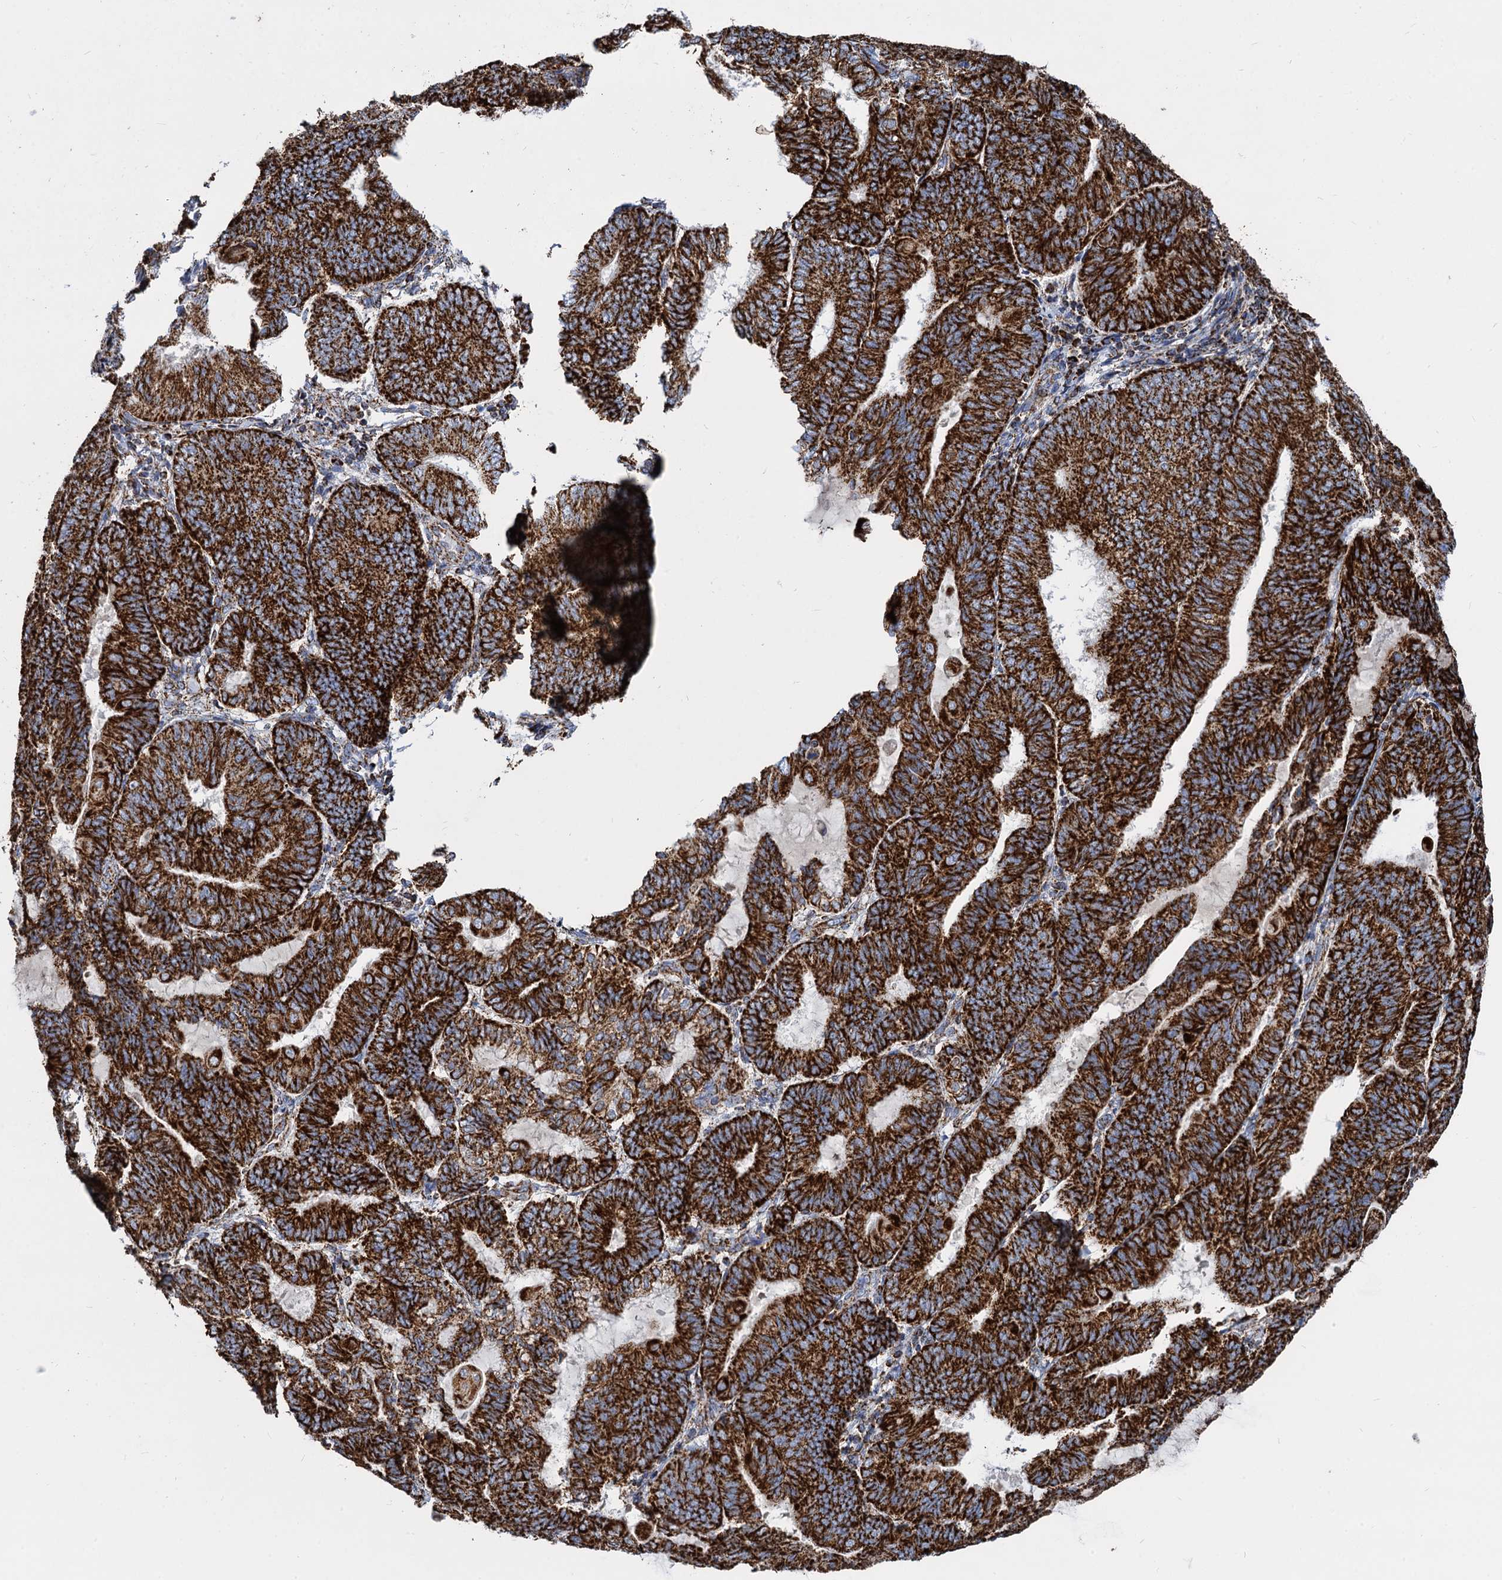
{"staining": {"intensity": "strong", "quantity": ">75%", "location": "cytoplasmic/membranous"}, "tissue": "endometrial cancer", "cell_type": "Tumor cells", "image_type": "cancer", "snomed": [{"axis": "morphology", "description": "Adenocarcinoma, NOS"}, {"axis": "topography", "description": "Endometrium"}], "caption": "Immunohistochemical staining of endometrial adenocarcinoma reveals high levels of strong cytoplasmic/membranous protein expression in approximately >75% of tumor cells.", "gene": "TIMM10", "patient": {"sex": "female", "age": 81}}